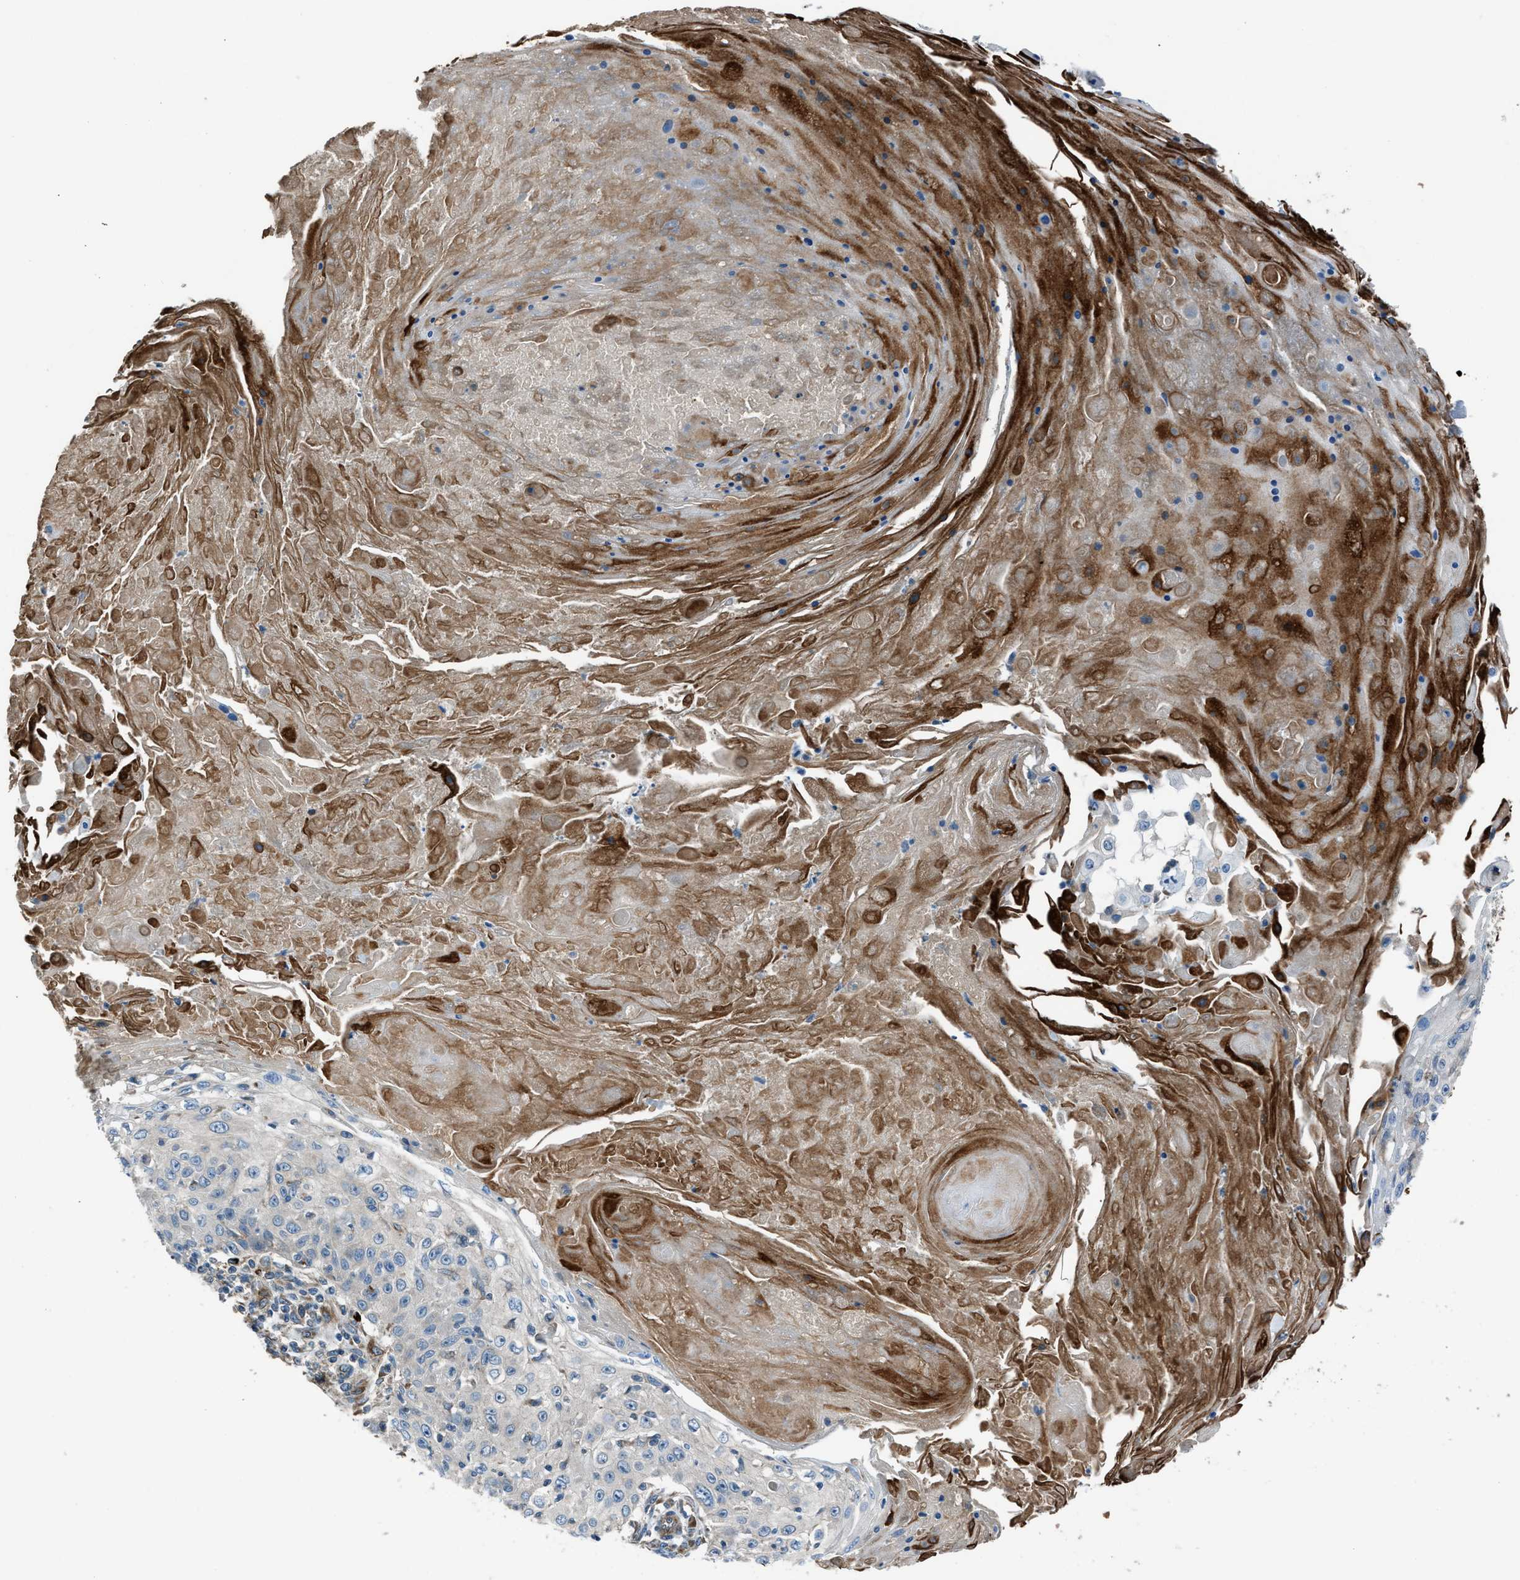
{"staining": {"intensity": "negative", "quantity": "none", "location": "none"}, "tissue": "skin cancer", "cell_type": "Tumor cells", "image_type": "cancer", "snomed": [{"axis": "morphology", "description": "Squamous cell carcinoma, NOS"}, {"axis": "topography", "description": "Skin"}], "caption": "Skin cancer was stained to show a protein in brown. There is no significant expression in tumor cells.", "gene": "LMBR1", "patient": {"sex": "male", "age": 86}}